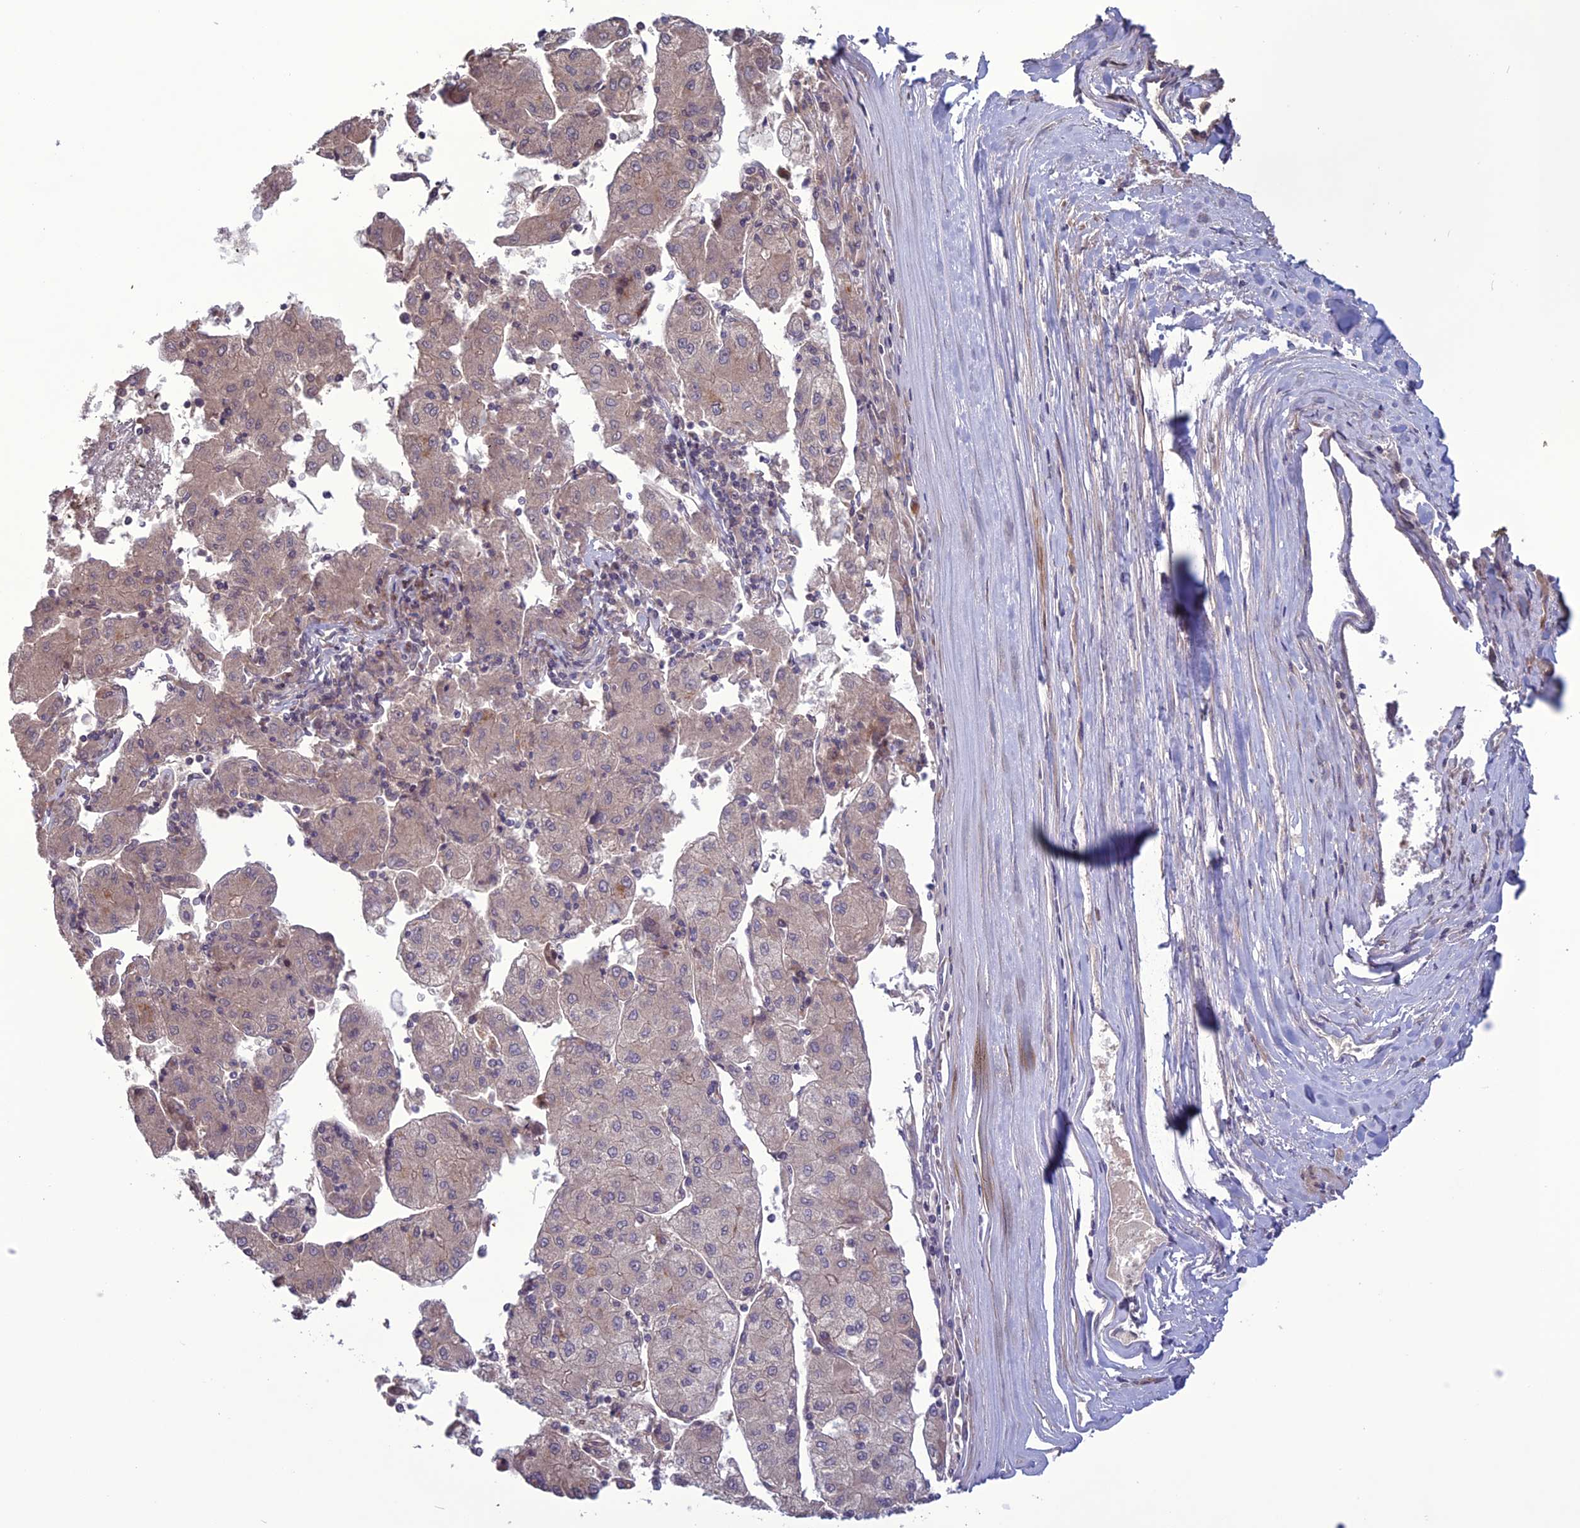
{"staining": {"intensity": "moderate", "quantity": "25%-75%", "location": "cytoplasmic/membranous"}, "tissue": "liver cancer", "cell_type": "Tumor cells", "image_type": "cancer", "snomed": [{"axis": "morphology", "description": "Carcinoma, Hepatocellular, NOS"}, {"axis": "topography", "description": "Liver"}], "caption": "The photomicrograph demonstrates staining of liver hepatocellular carcinoma, revealing moderate cytoplasmic/membranous protein staining (brown color) within tumor cells. The protein is shown in brown color, while the nuclei are stained blue.", "gene": "C2orf76", "patient": {"sex": "male", "age": 72}}